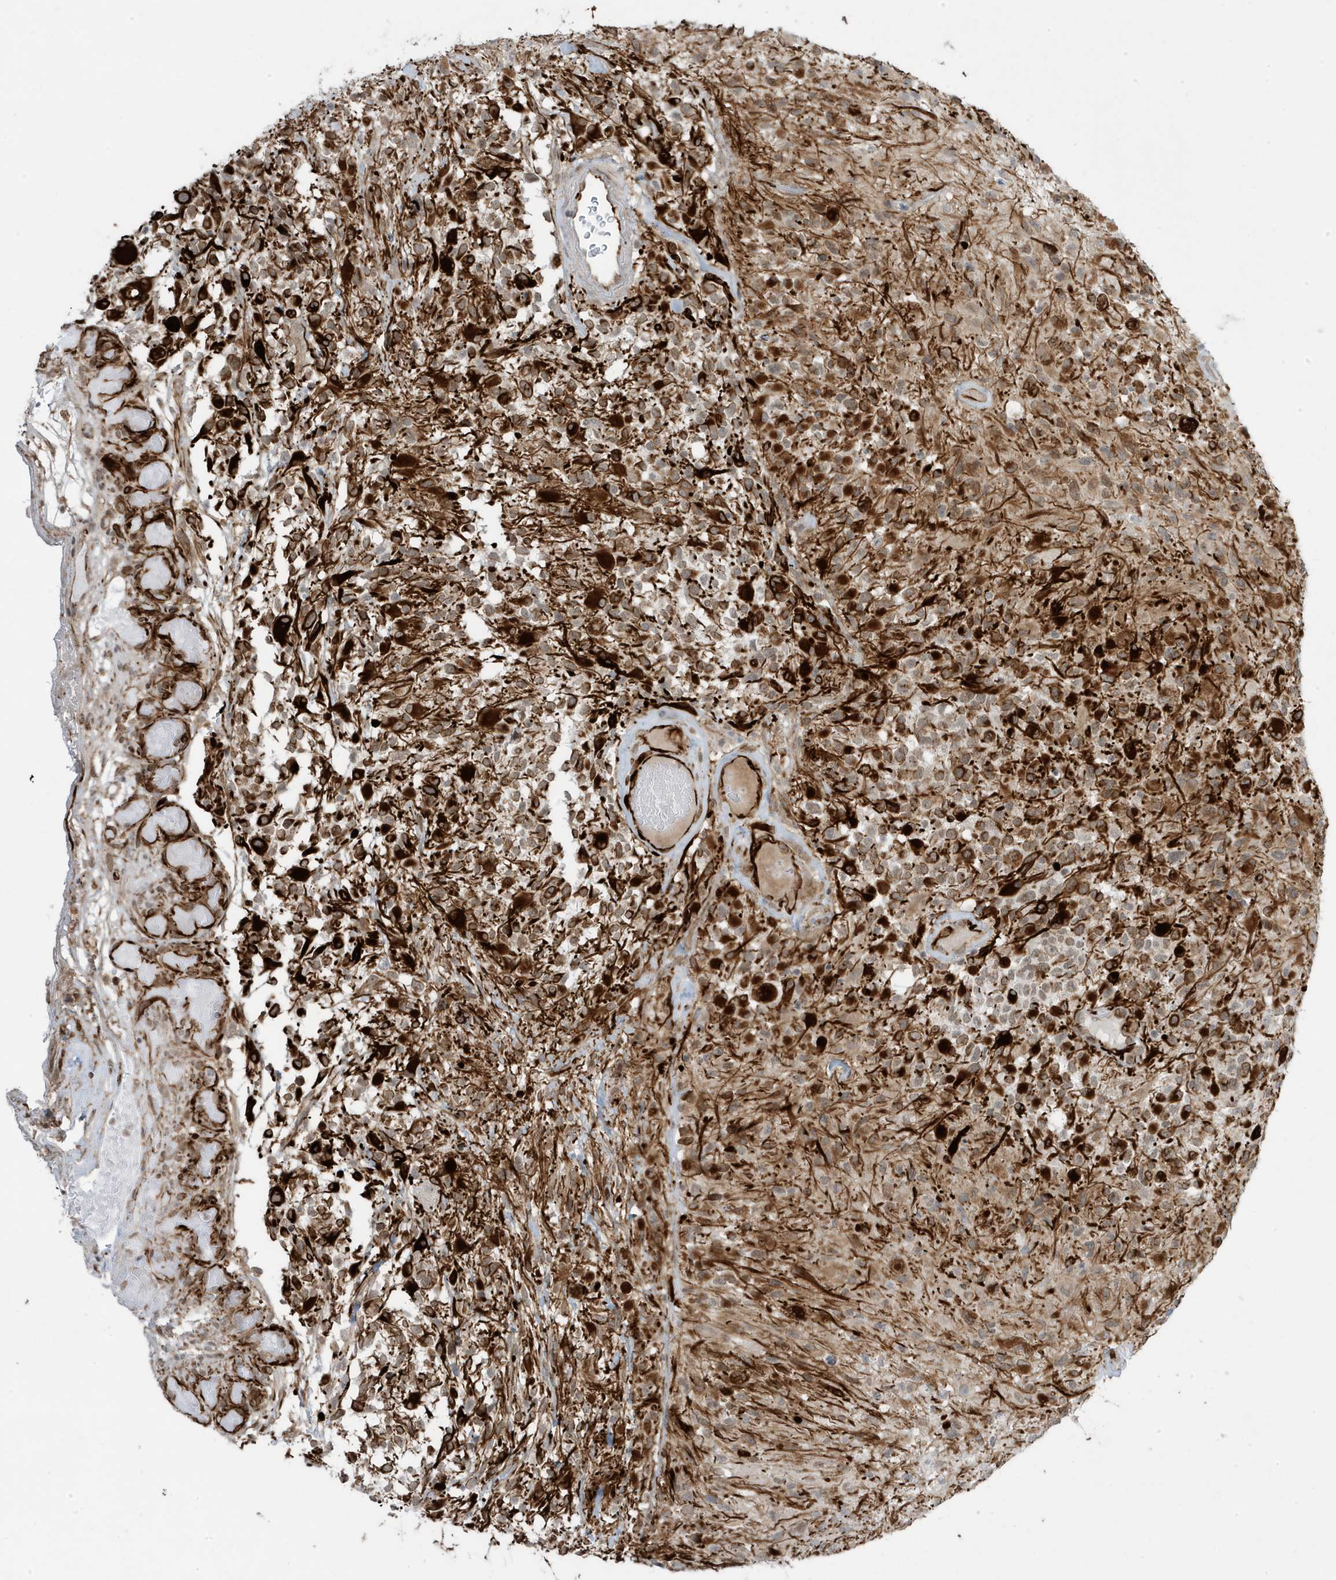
{"staining": {"intensity": "strong", "quantity": "25%-75%", "location": "cytoplasmic/membranous,nuclear"}, "tissue": "glioma", "cell_type": "Tumor cells", "image_type": "cancer", "snomed": [{"axis": "morphology", "description": "Glioma, malignant, High grade"}, {"axis": "morphology", "description": "Glioblastoma, NOS"}, {"axis": "topography", "description": "Brain"}], "caption": "The image displays immunohistochemical staining of glioma. There is strong cytoplasmic/membranous and nuclear positivity is present in about 25%-75% of tumor cells. (Stains: DAB in brown, nuclei in blue, Microscopy: brightfield microscopy at high magnification).", "gene": "ADAMTSL3", "patient": {"sex": "male", "age": 60}}